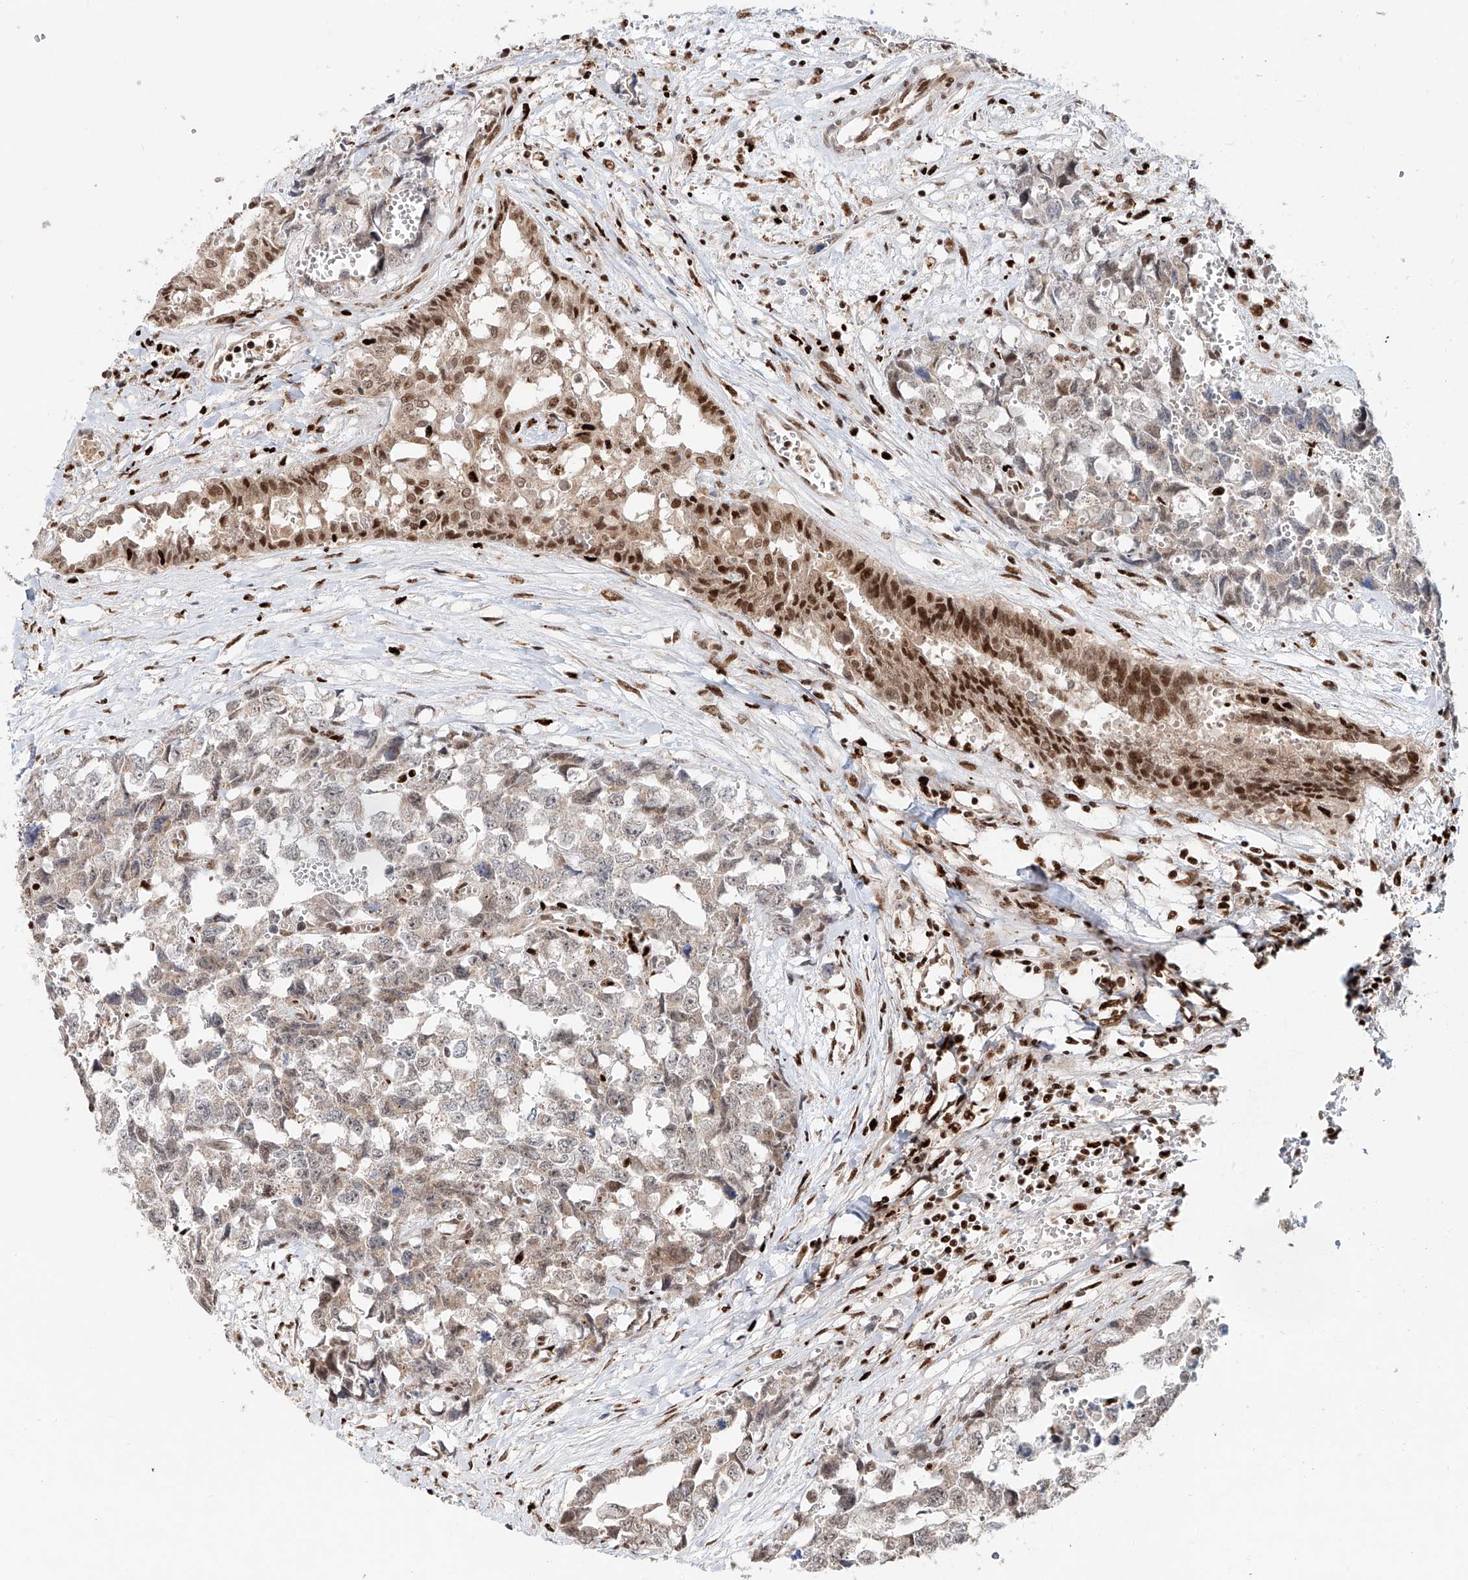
{"staining": {"intensity": "moderate", "quantity": "<25%", "location": "cytoplasmic/membranous,nuclear"}, "tissue": "testis cancer", "cell_type": "Tumor cells", "image_type": "cancer", "snomed": [{"axis": "morphology", "description": "Carcinoma, Embryonal, NOS"}, {"axis": "topography", "description": "Testis"}], "caption": "A histopathology image of human testis cancer (embryonal carcinoma) stained for a protein displays moderate cytoplasmic/membranous and nuclear brown staining in tumor cells.", "gene": "DZIP1L", "patient": {"sex": "male", "age": 31}}